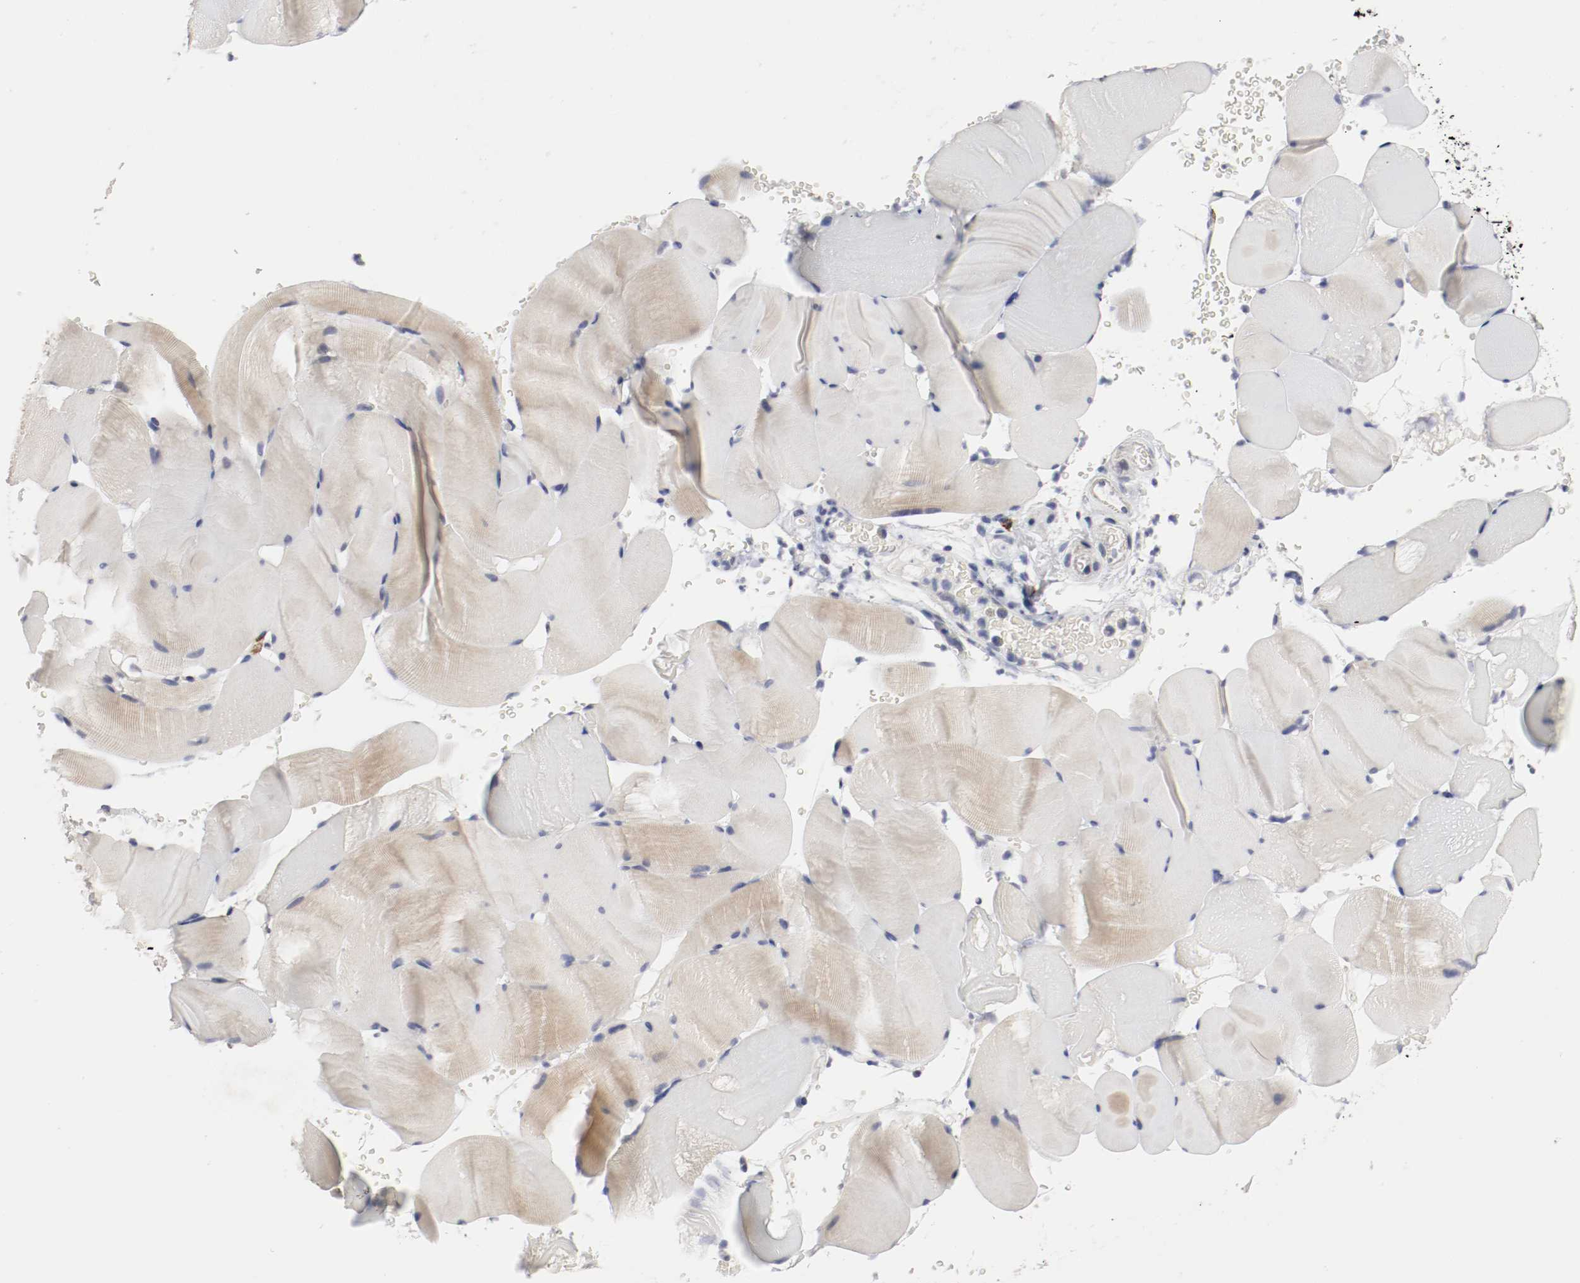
{"staining": {"intensity": "weak", "quantity": "25%-75%", "location": "cytoplasmic/membranous"}, "tissue": "skeletal muscle", "cell_type": "Myocytes", "image_type": "normal", "snomed": [{"axis": "morphology", "description": "Normal tissue, NOS"}, {"axis": "topography", "description": "Skeletal muscle"}], "caption": "Benign skeletal muscle demonstrates weak cytoplasmic/membranous positivity in approximately 25%-75% of myocytes, visualized by immunohistochemistry.", "gene": "KIT", "patient": {"sex": "male", "age": 62}}